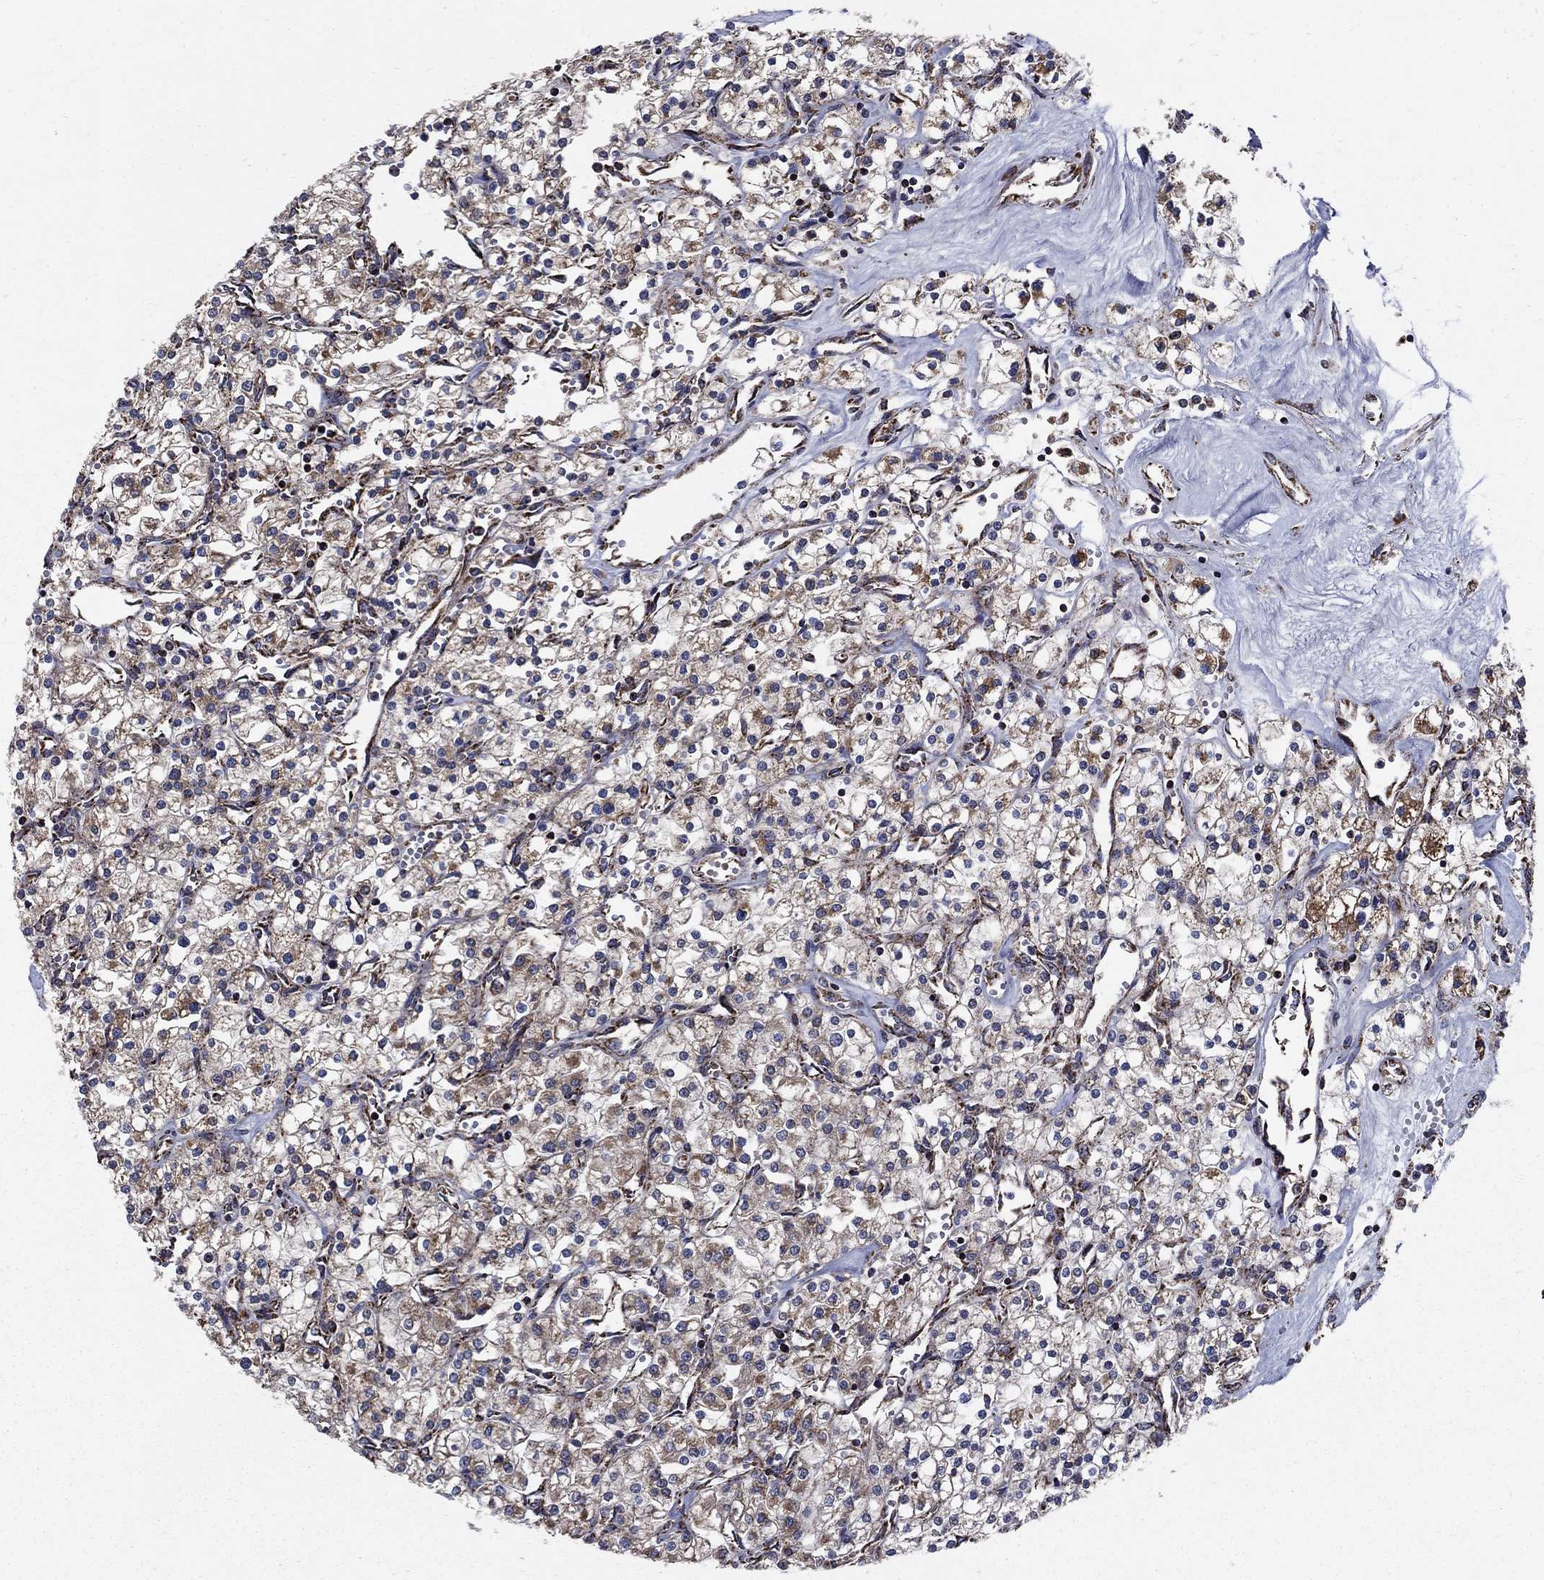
{"staining": {"intensity": "moderate", "quantity": "<25%", "location": "cytoplasmic/membranous"}, "tissue": "renal cancer", "cell_type": "Tumor cells", "image_type": "cancer", "snomed": [{"axis": "morphology", "description": "Adenocarcinoma, NOS"}, {"axis": "topography", "description": "Kidney"}], "caption": "Adenocarcinoma (renal) stained for a protein shows moderate cytoplasmic/membranous positivity in tumor cells.", "gene": "NDUFS8", "patient": {"sex": "male", "age": 80}}